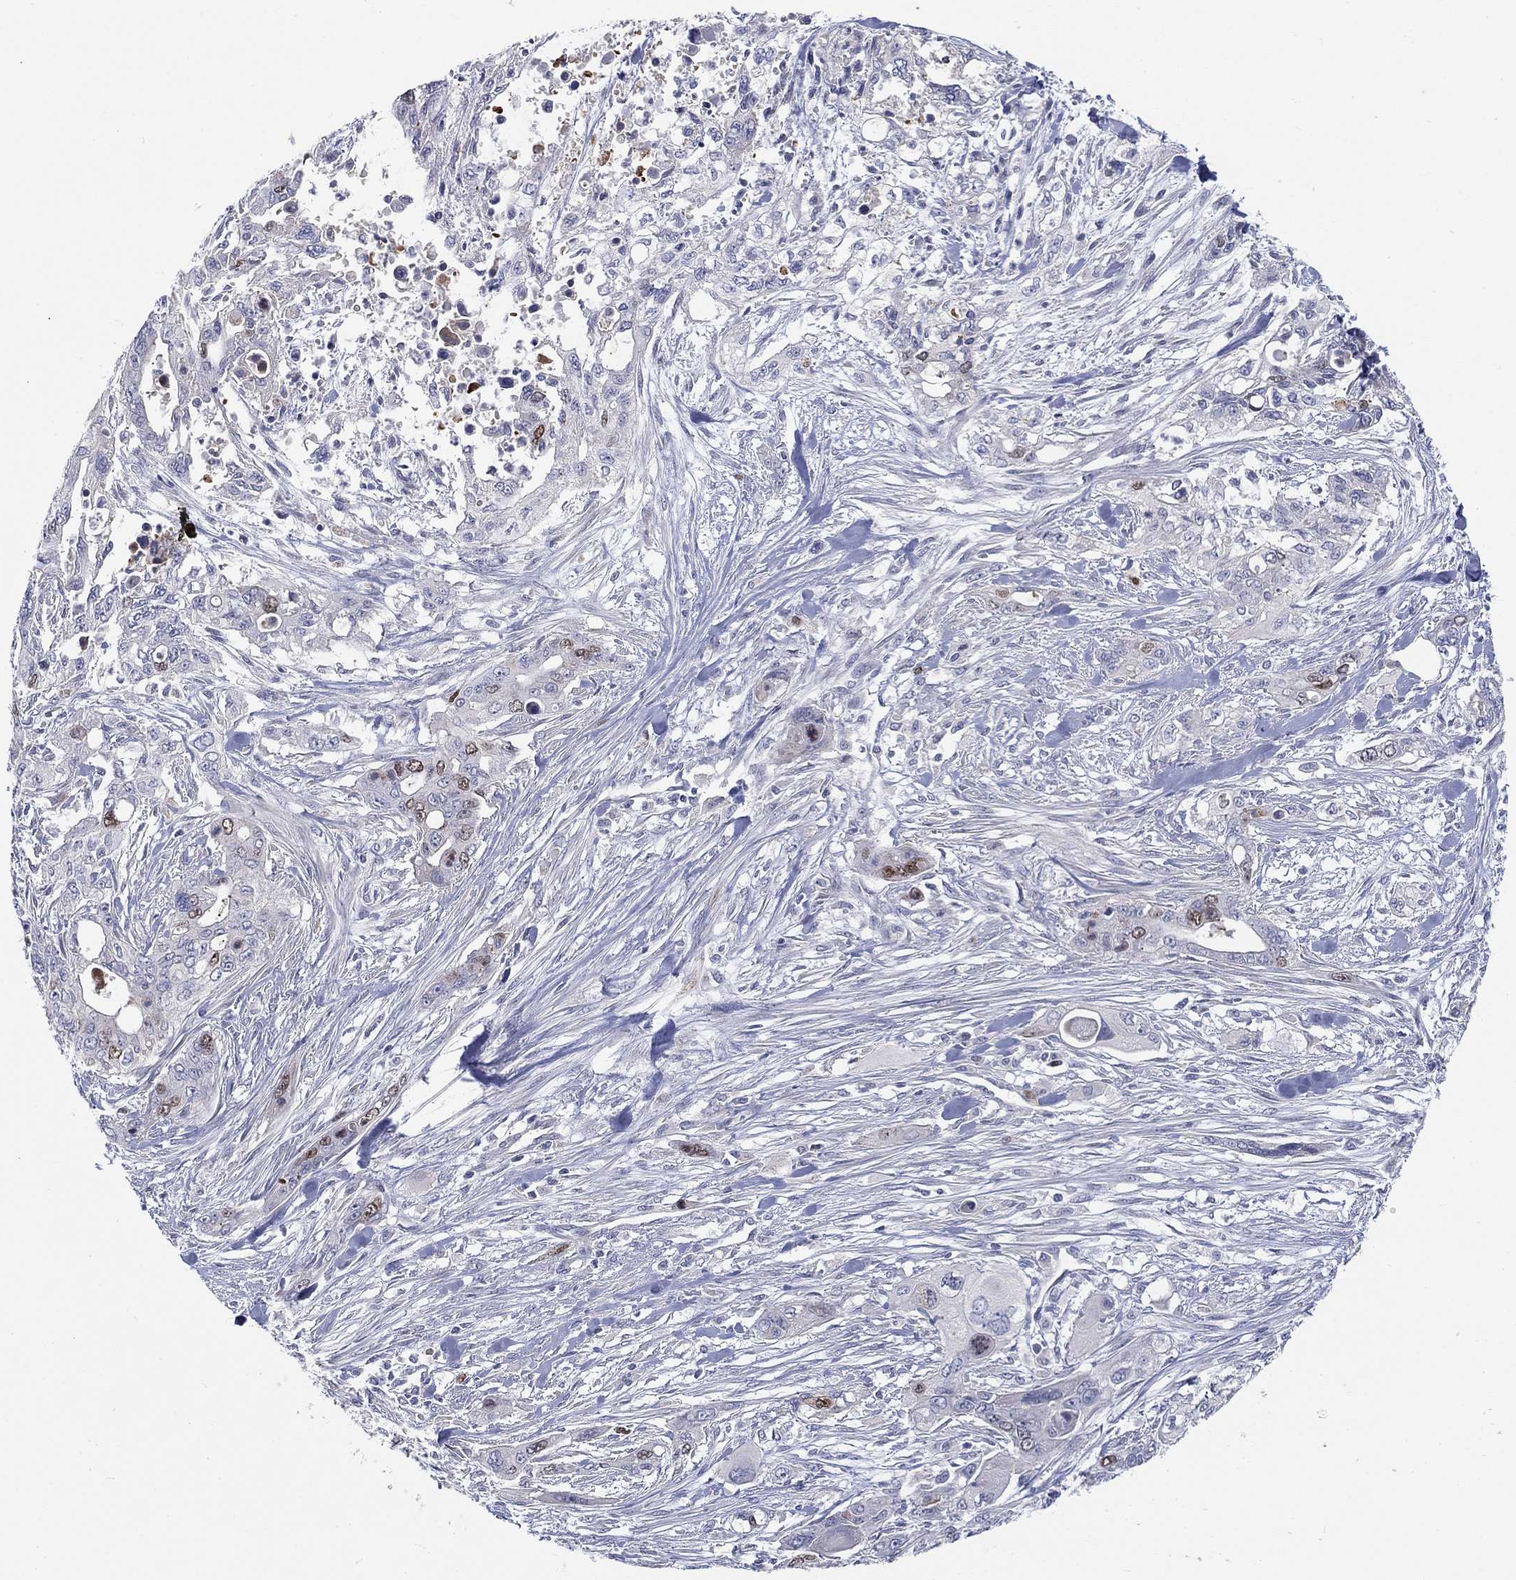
{"staining": {"intensity": "moderate", "quantity": "<25%", "location": "nuclear"}, "tissue": "pancreatic cancer", "cell_type": "Tumor cells", "image_type": "cancer", "snomed": [{"axis": "morphology", "description": "Adenocarcinoma, NOS"}, {"axis": "topography", "description": "Pancreas"}], "caption": "Protein expression by IHC shows moderate nuclear staining in approximately <25% of tumor cells in pancreatic cancer.", "gene": "PRC1", "patient": {"sex": "male", "age": 47}}